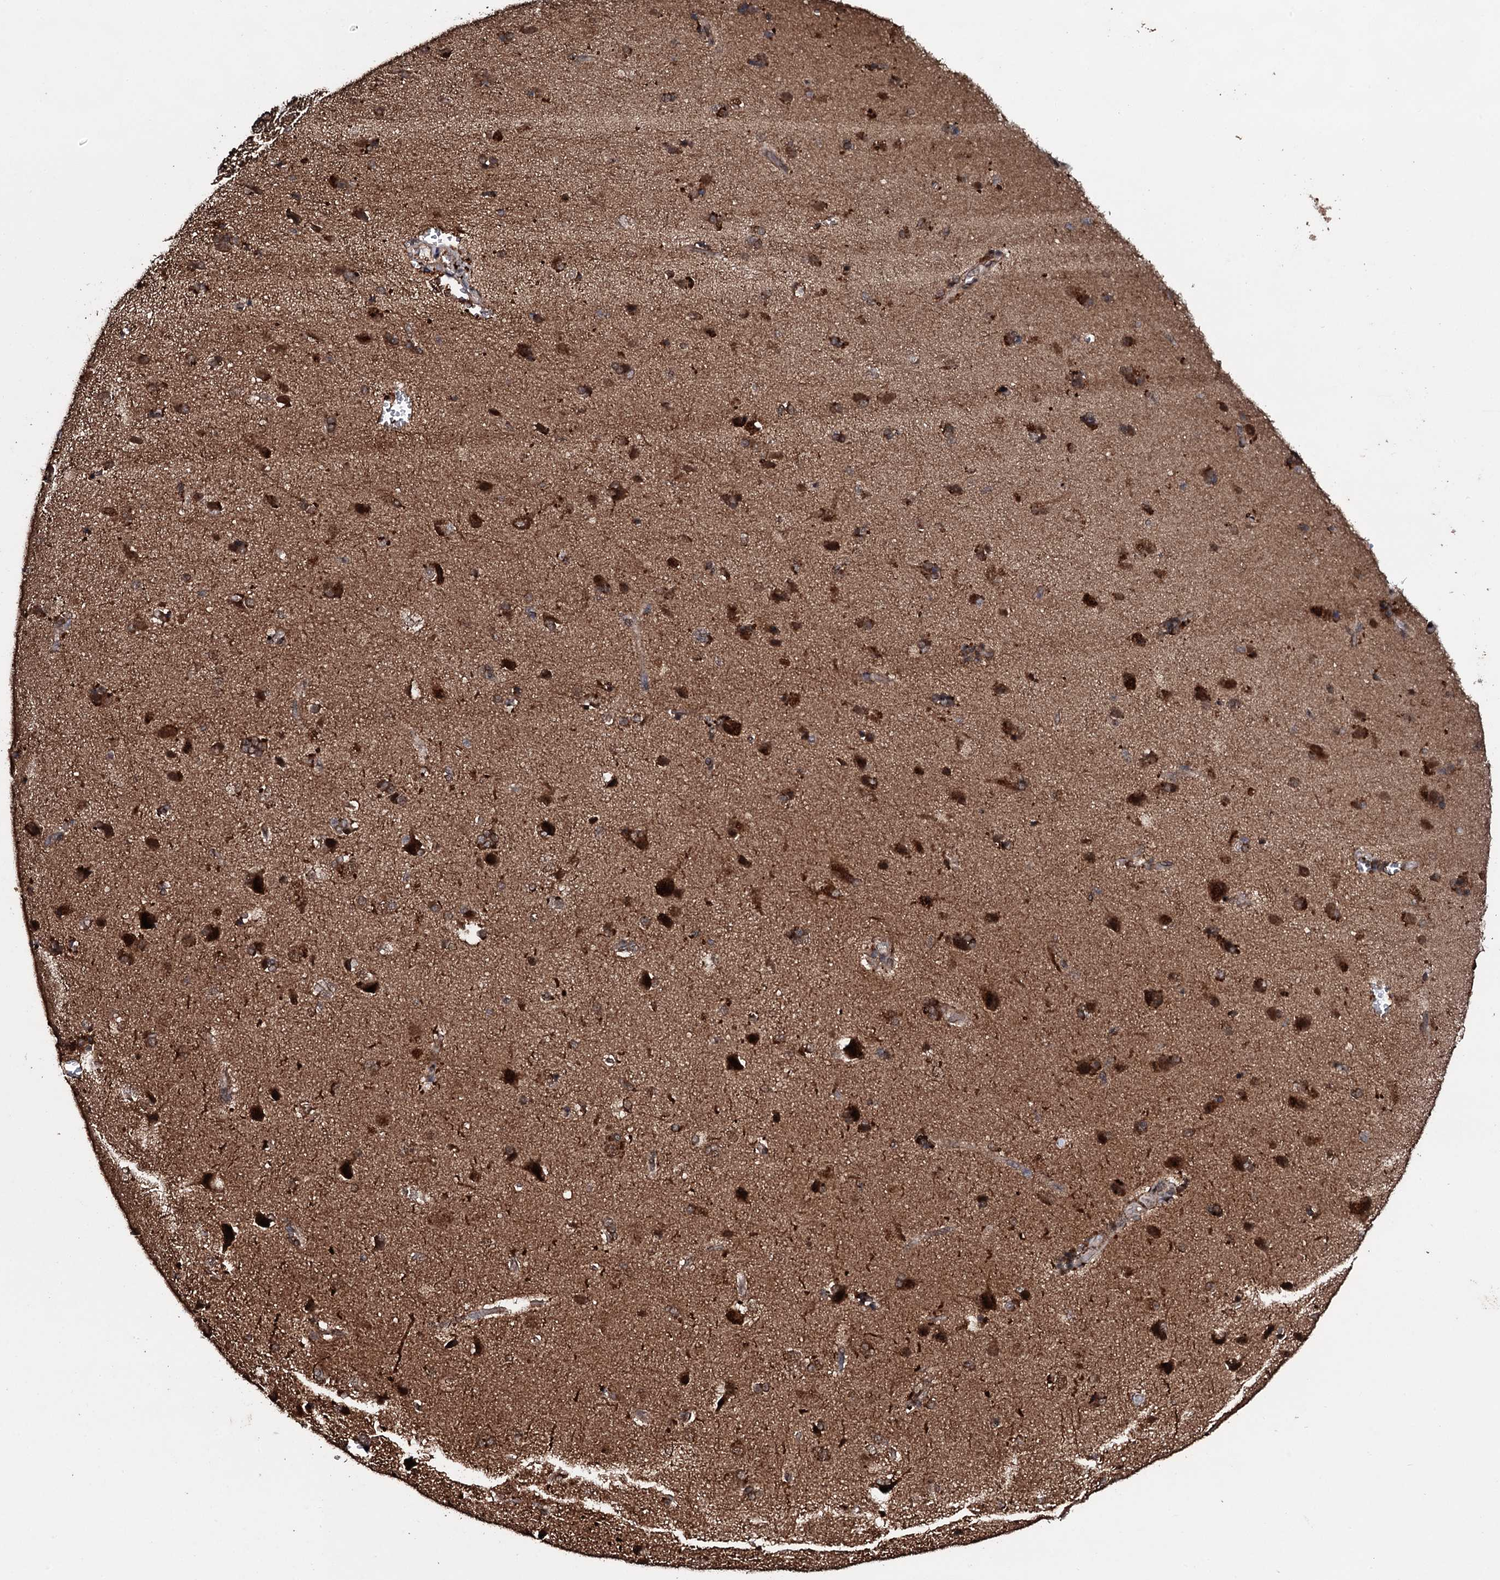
{"staining": {"intensity": "negative", "quantity": "none", "location": "none"}, "tissue": "cerebral cortex", "cell_type": "Endothelial cells", "image_type": "normal", "snomed": [{"axis": "morphology", "description": "Normal tissue, NOS"}, {"axis": "topography", "description": "Cerebral cortex"}], "caption": "An immunohistochemistry micrograph of normal cerebral cortex is shown. There is no staining in endothelial cells of cerebral cortex.", "gene": "MRPS31", "patient": {"sex": "male", "age": 62}}